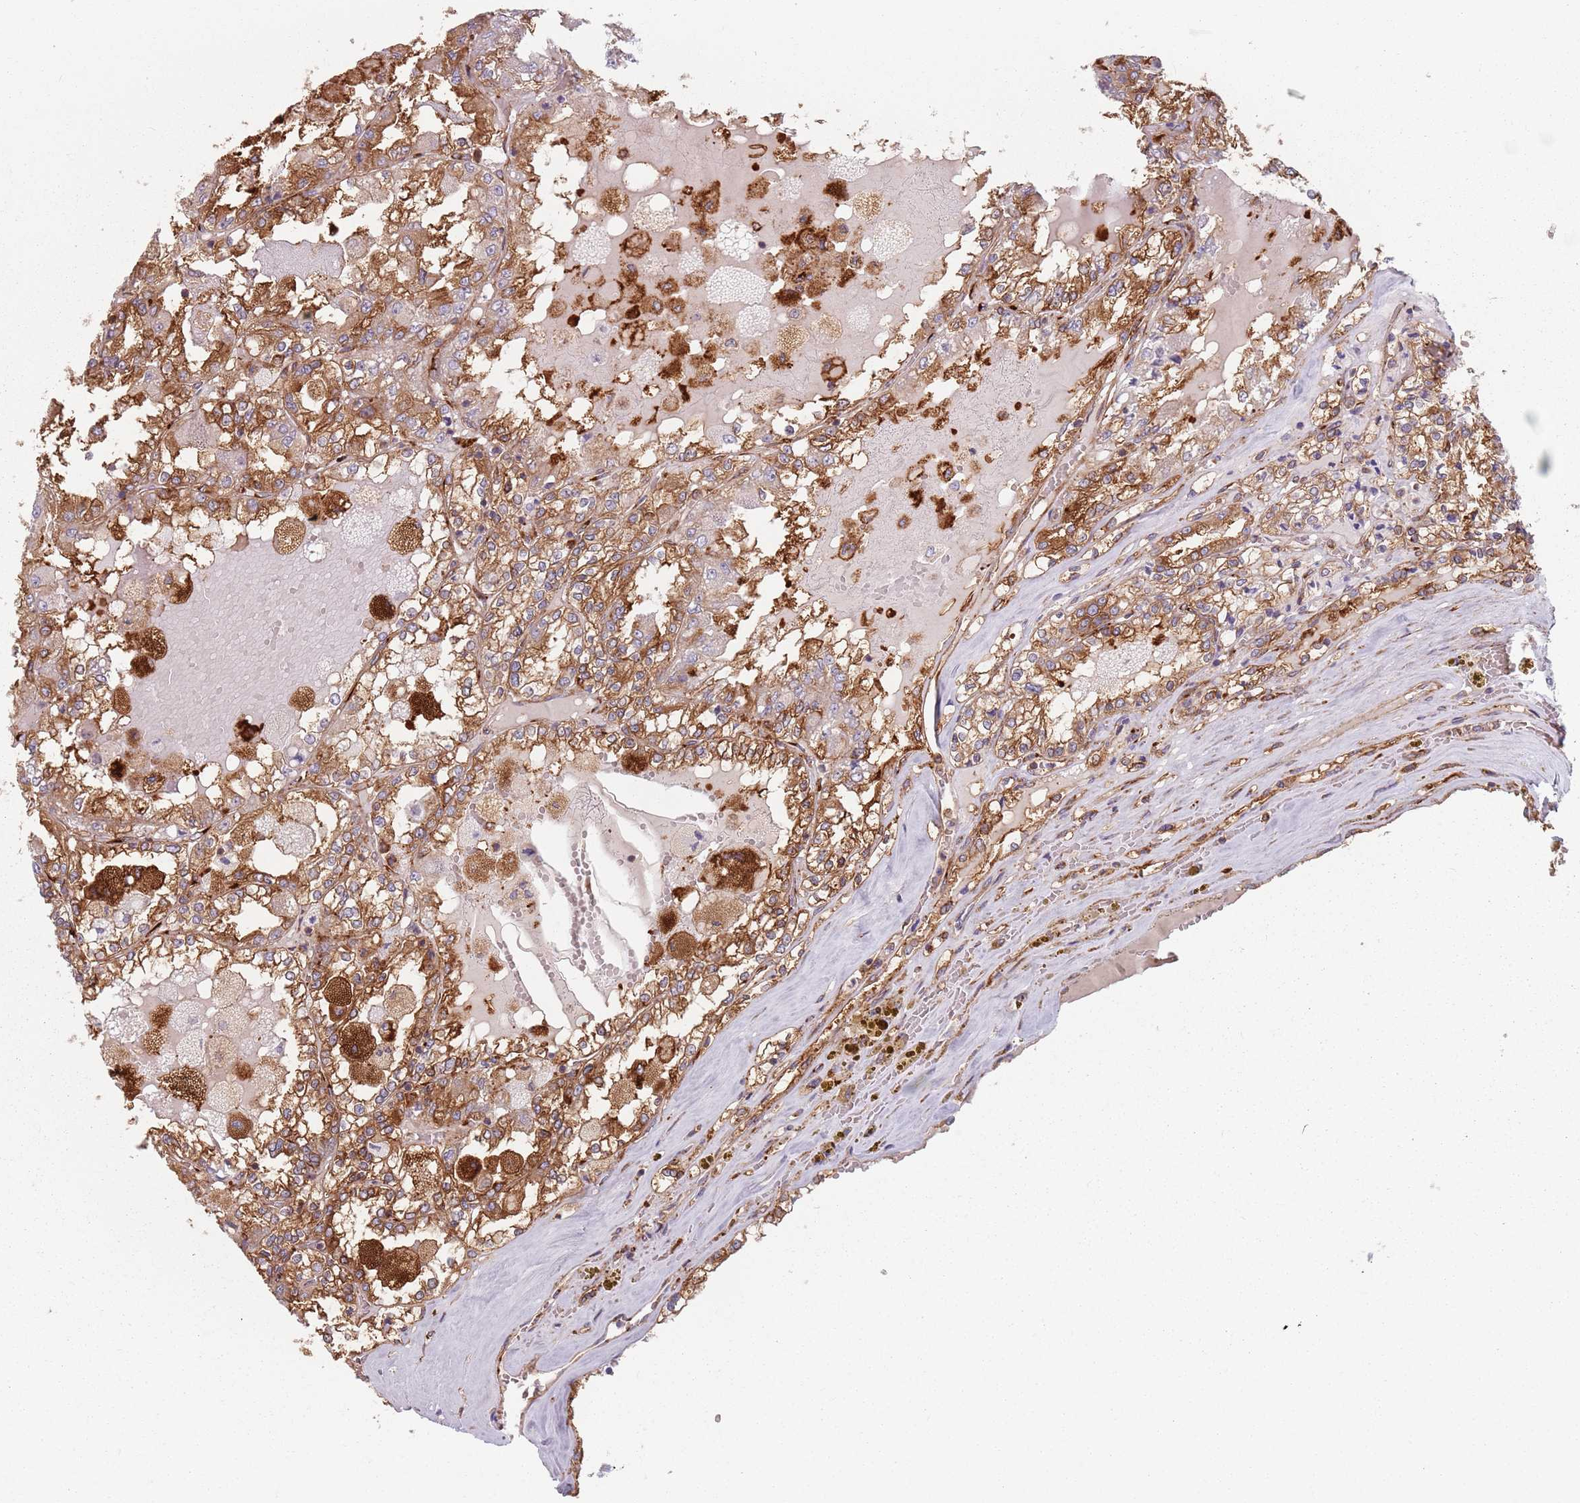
{"staining": {"intensity": "moderate", "quantity": ">75%", "location": "cytoplasmic/membranous"}, "tissue": "renal cancer", "cell_type": "Tumor cells", "image_type": "cancer", "snomed": [{"axis": "morphology", "description": "Adenocarcinoma, NOS"}, {"axis": "topography", "description": "Kidney"}], "caption": "This photomicrograph reveals immunohistochemistry (IHC) staining of human renal cancer (adenocarcinoma), with medium moderate cytoplasmic/membranous expression in approximately >75% of tumor cells.", "gene": "TPD52L2", "patient": {"sex": "female", "age": 56}}